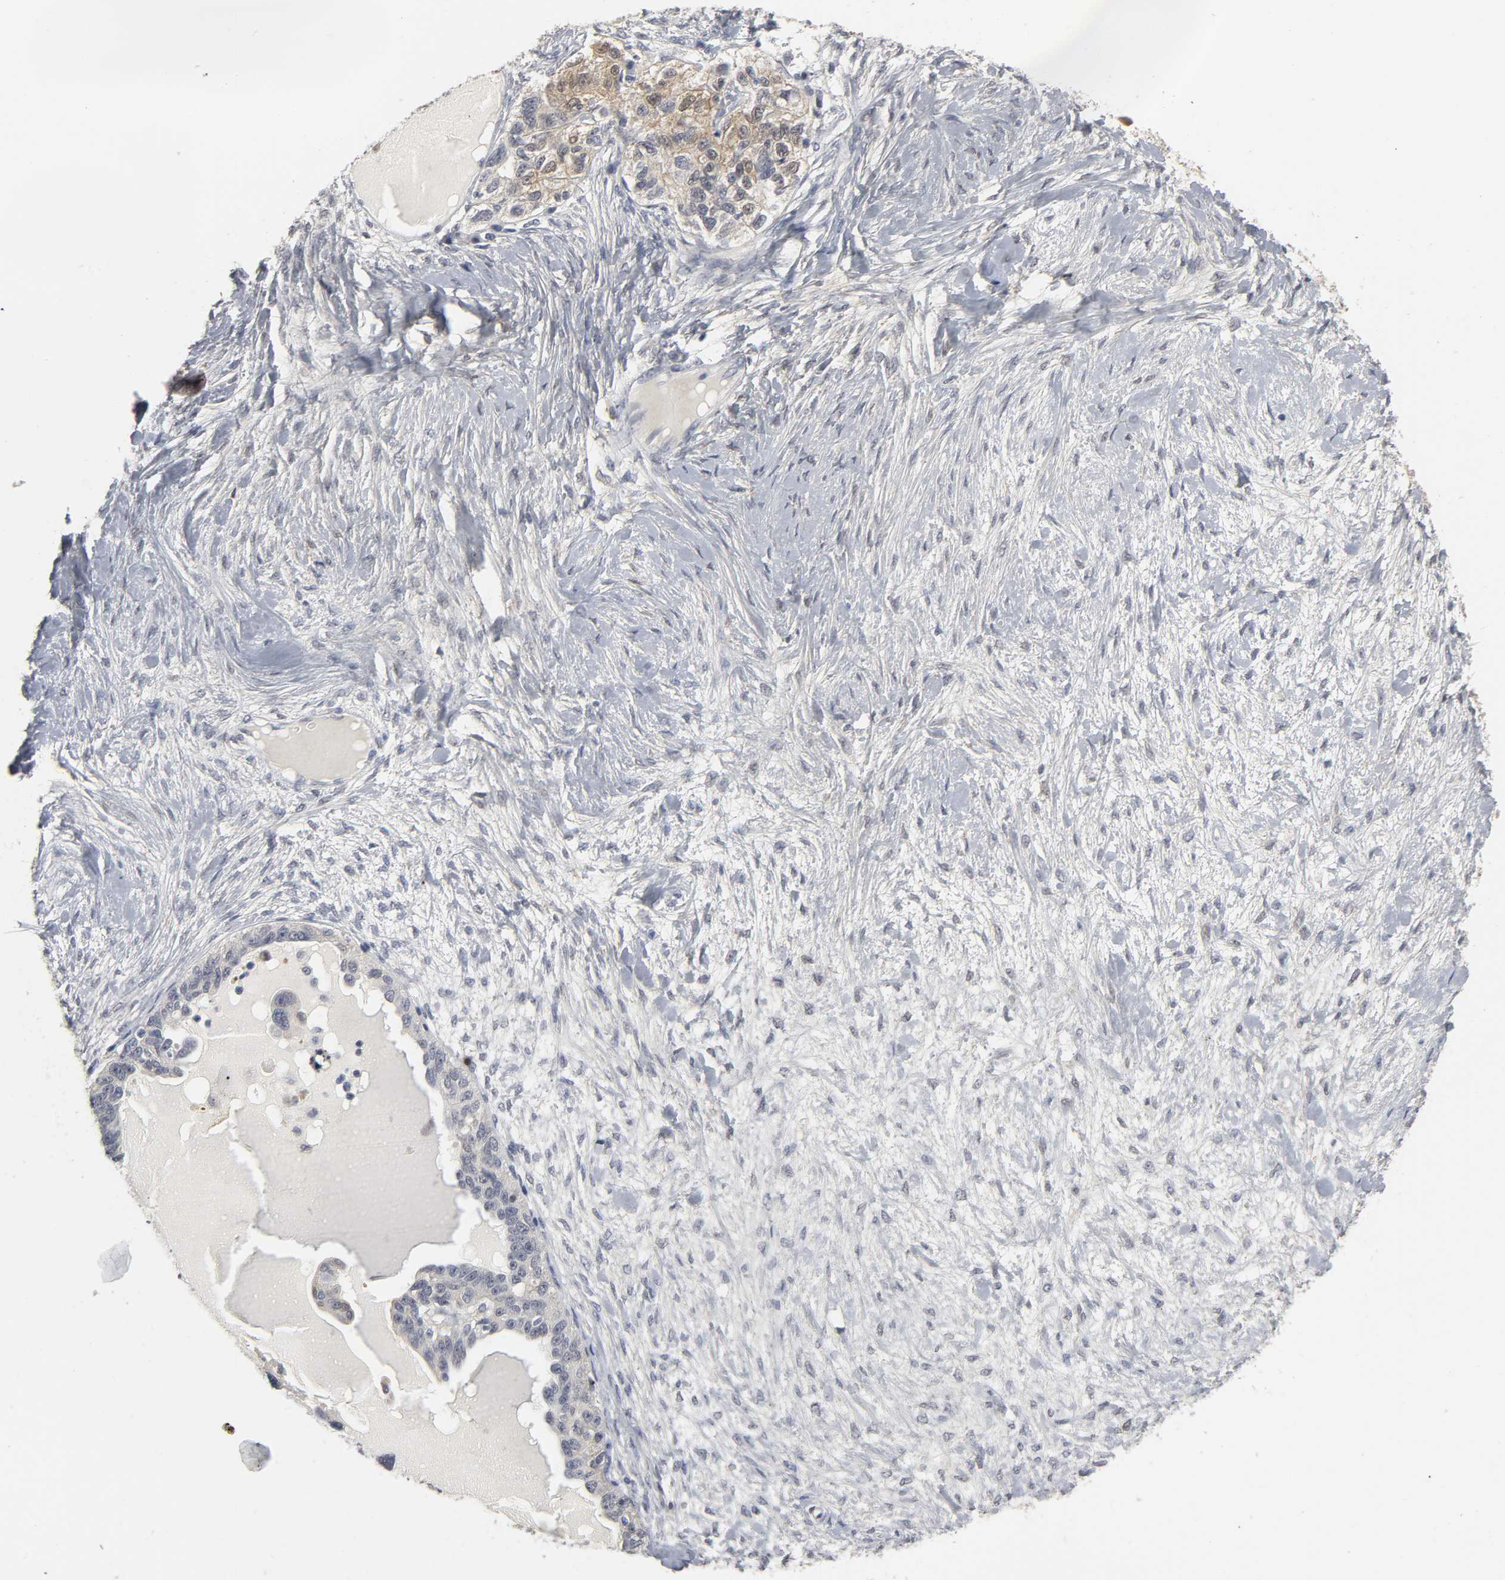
{"staining": {"intensity": "weak", "quantity": "<25%", "location": "cytoplasmic/membranous"}, "tissue": "ovarian cancer", "cell_type": "Tumor cells", "image_type": "cancer", "snomed": [{"axis": "morphology", "description": "Cystadenocarcinoma, serous, NOS"}, {"axis": "topography", "description": "Ovary"}], "caption": "The image exhibits no staining of tumor cells in ovarian serous cystadenocarcinoma.", "gene": "PDLIM3", "patient": {"sex": "female", "age": 82}}